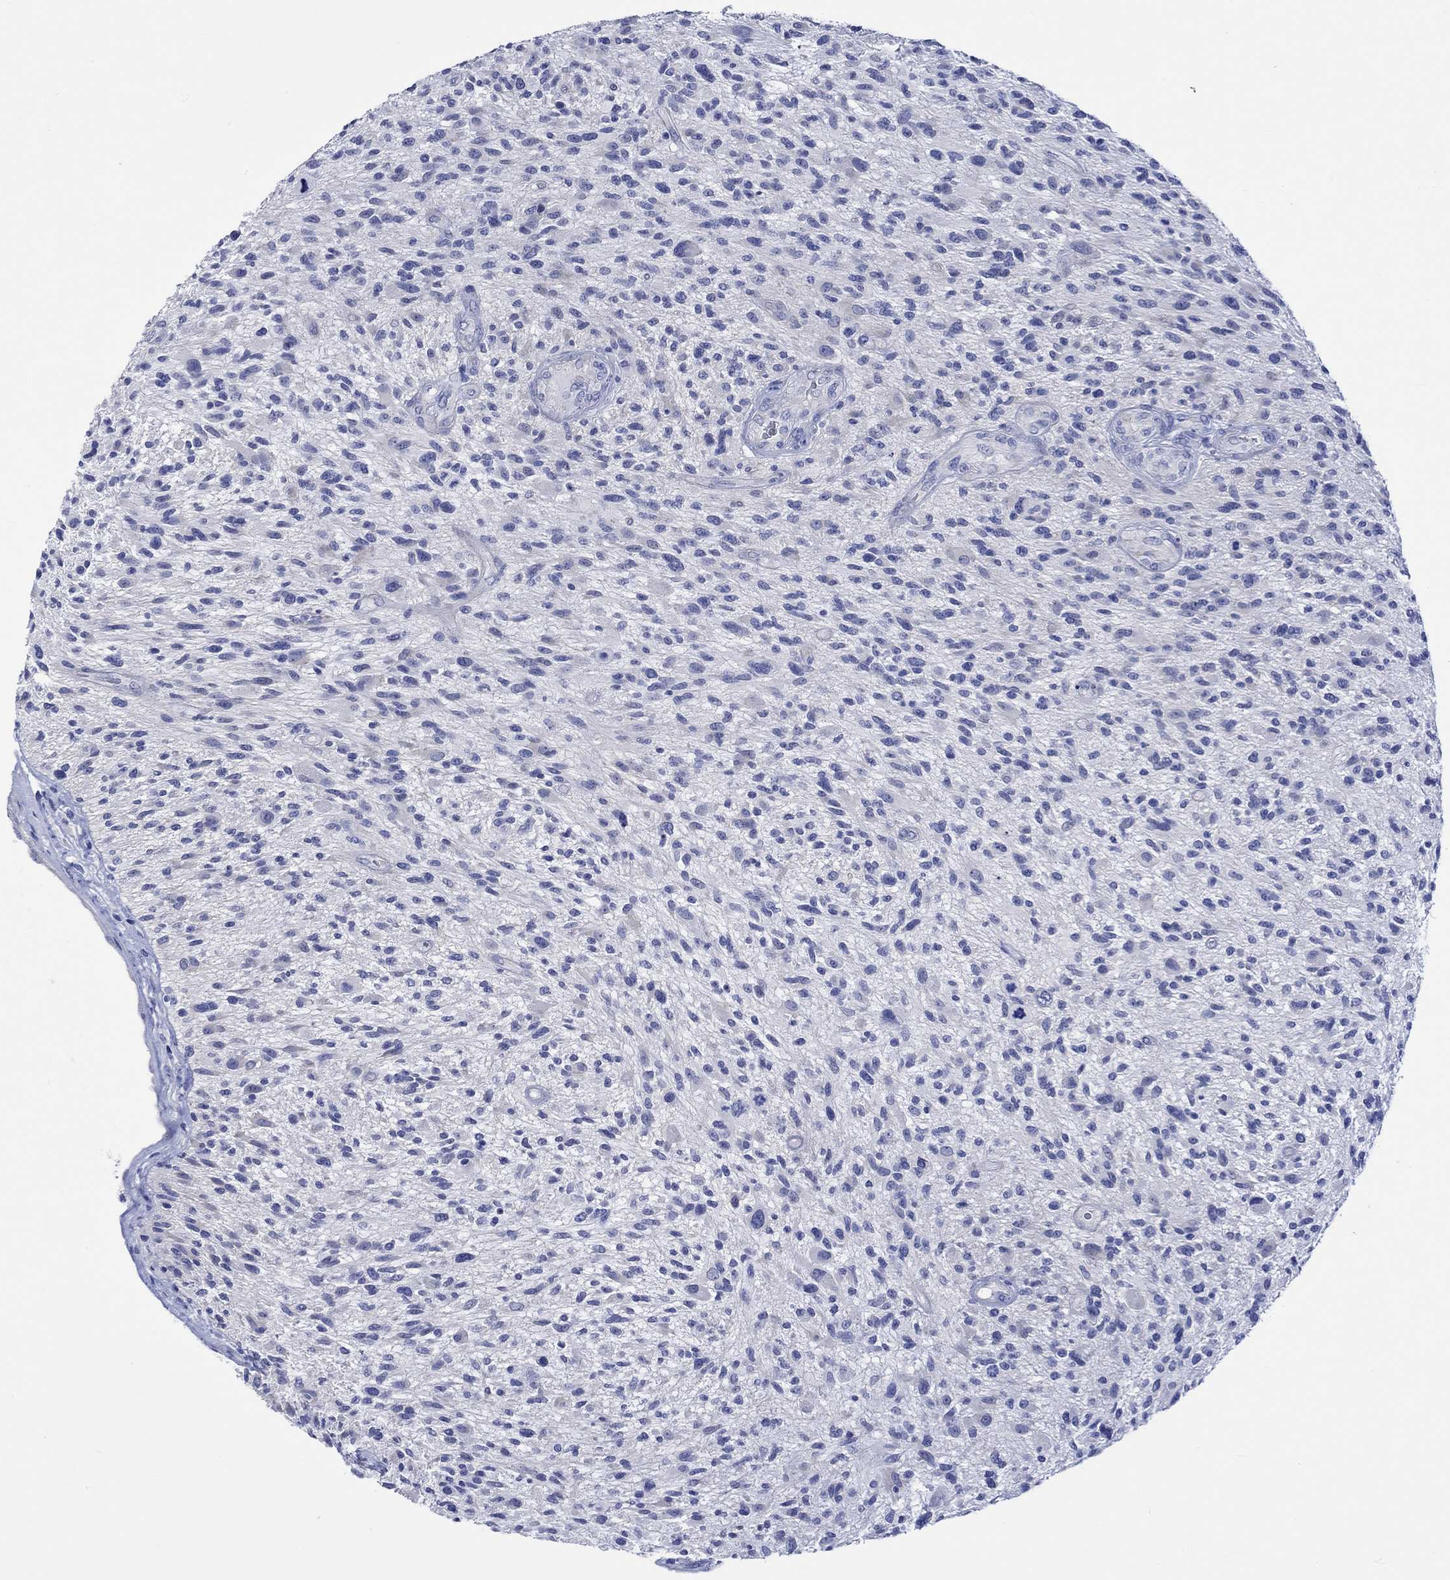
{"staining": {"intensity": "negative", "quantity": "none", "location": "none"}, "tissue": "glioma", "cell_type": "Tumor cells", "image_type": "cancer", "snomed": [{"axis": "morphology", "description": "Glioma, malignant, High grade"}, {"axis": "topography", "description": "Brain"}], "caption": "A high-resolution histopathology image shows immunohistochemistry staining of glioma, which shows no significant expression in tumor cells.", "gene": "HARBI1", "patient": {"sex": "male", "age": 47}}